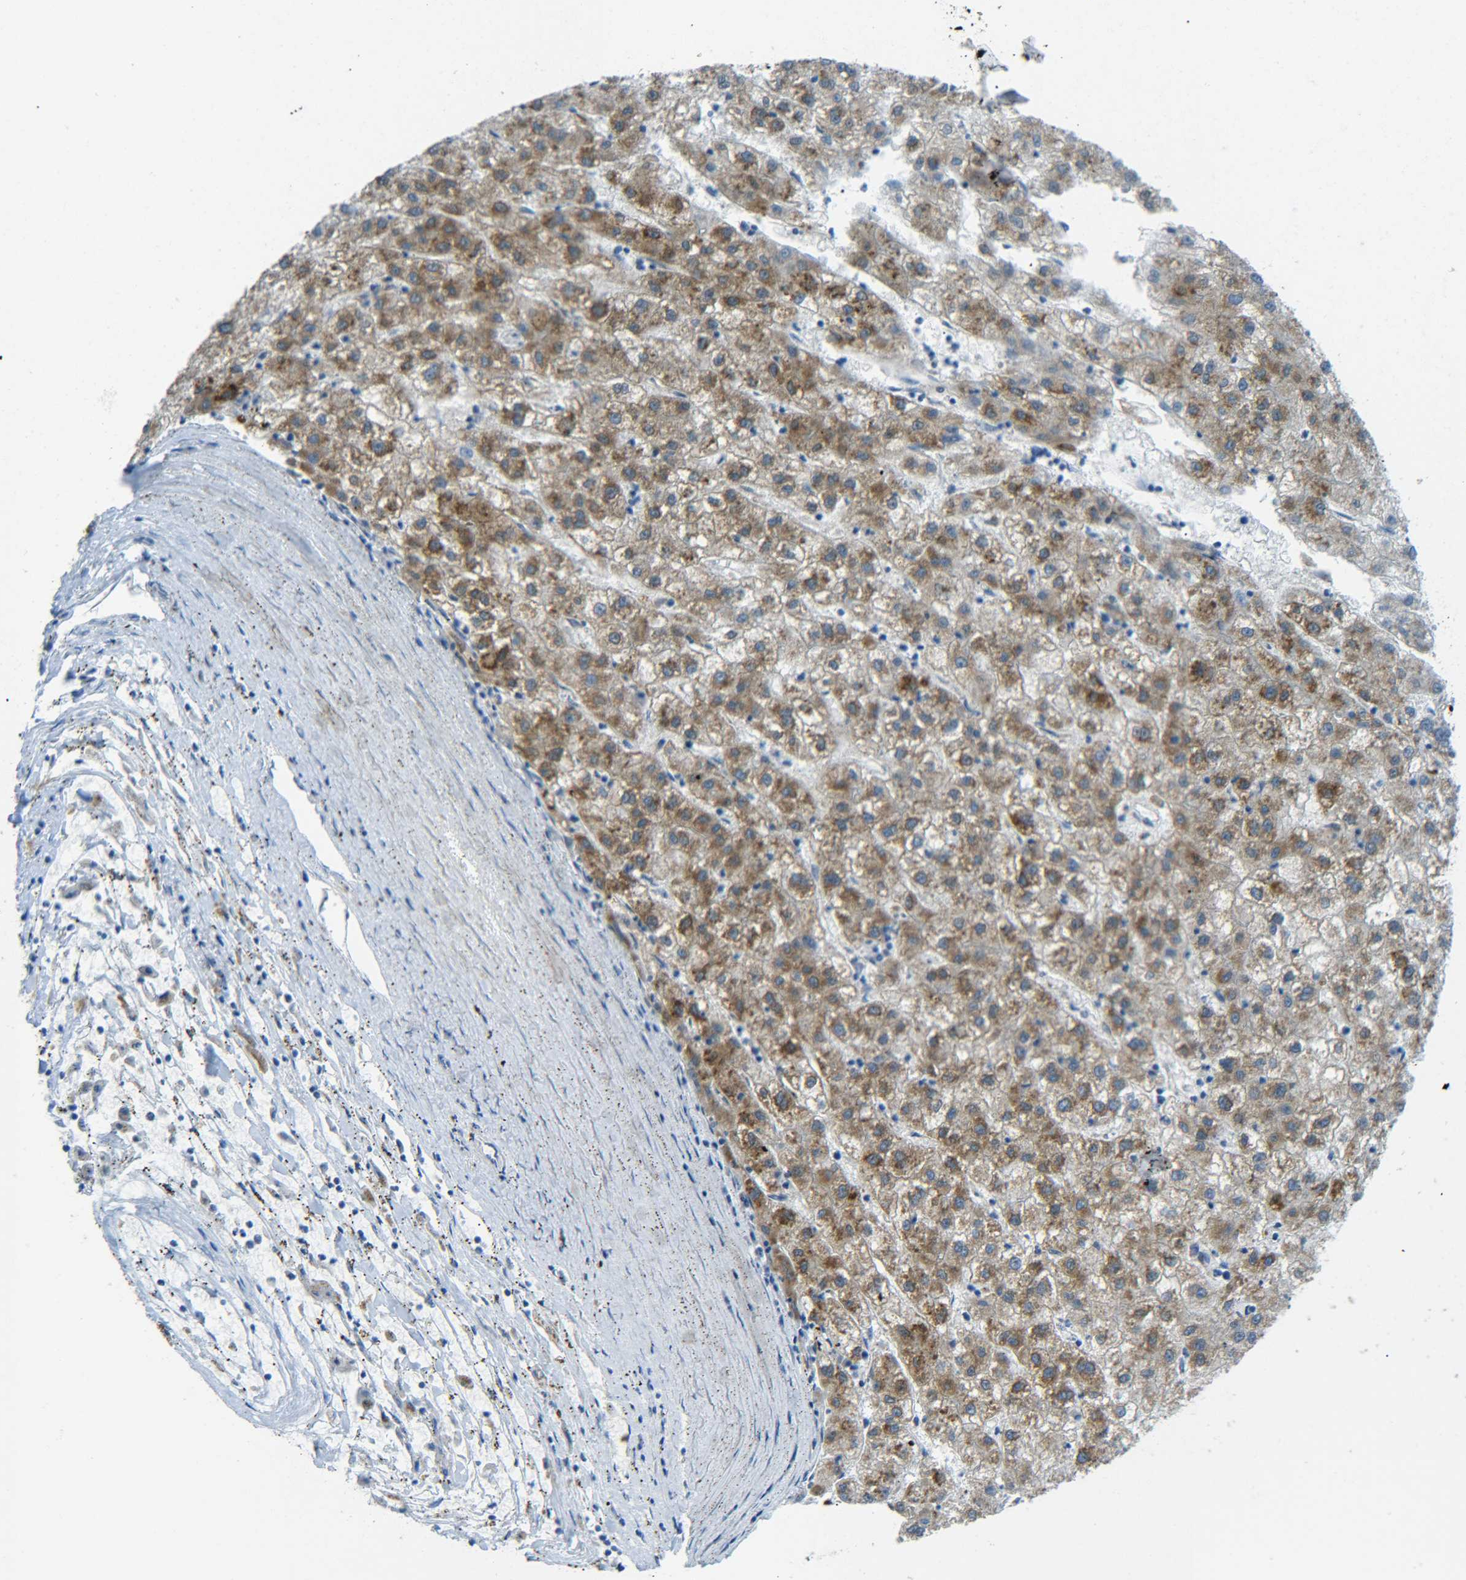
{"staining": {"intensity": "moderate", "quantity": ">75%", "location": "cytoplasmic/membranous"}, "tissue": "liver cancer", "cell_type": "Tumor cells", "image_type": "cancer", "snomed": [{"axis": "morphology", "description": "Carcinoma, Hepatocellular, NOS"}, {"axis": "topography", "description": "Liver"}], "caption": "Immunohistochemical staining of human liver cancer demonstrates medium levels of moderate cytoplasmic/membranous expression in approximately >75% of tumor cells. (brown staining indicates protein expression, while blue staining denotes nuclei).", "gene": "CYB5R1", "patient": {"sex": "male", "age": 72}}